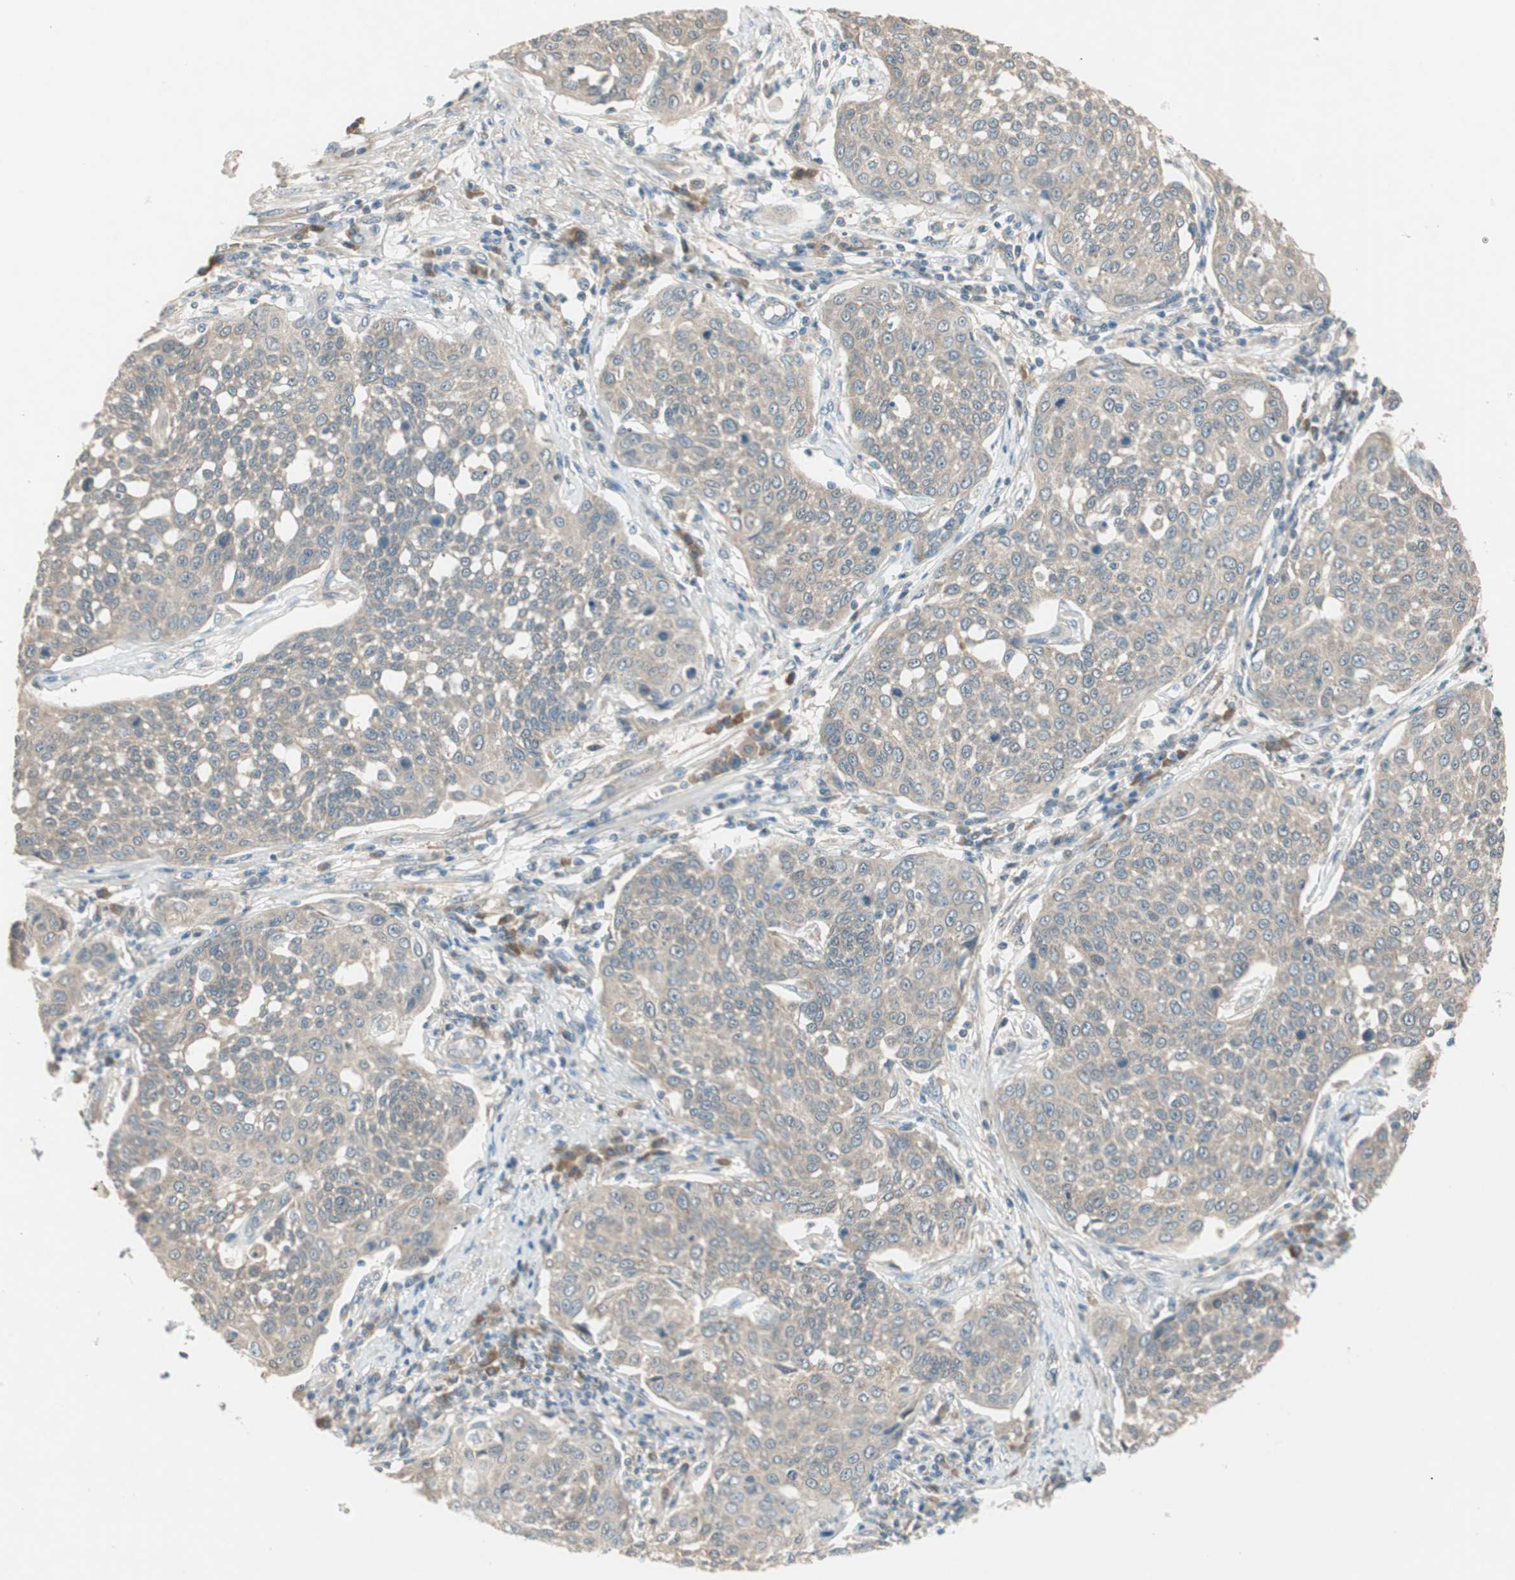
{"staining": {"intensity": "weak", "quantity": ">75%", "location": "cytoplasmic/membranous"}, "tissue": "cervical cancer", "cell_type": "Tumor cells", "image_type": "cancer", "snomed": [{"axis": "morphology", "description": "Squamous cell carcinoma, NOS"}, {"axis": "topography", "description": "Cervix"}], "caption": "Protein expression analysis of cervical cancer (squamous cell carcinoma) demonstrates weak cytoplasmic/membranous positivity in about >75% of tumor cells. The staining was performed using DAB (3,3'-diaminobenzidine) to visualize the protein expression in brown, while the nuclei were stained in blue with hematoxylin (Magnification: 20x).", "gene": "NCLN", "patient": {"sex": "female", "age": 34}}